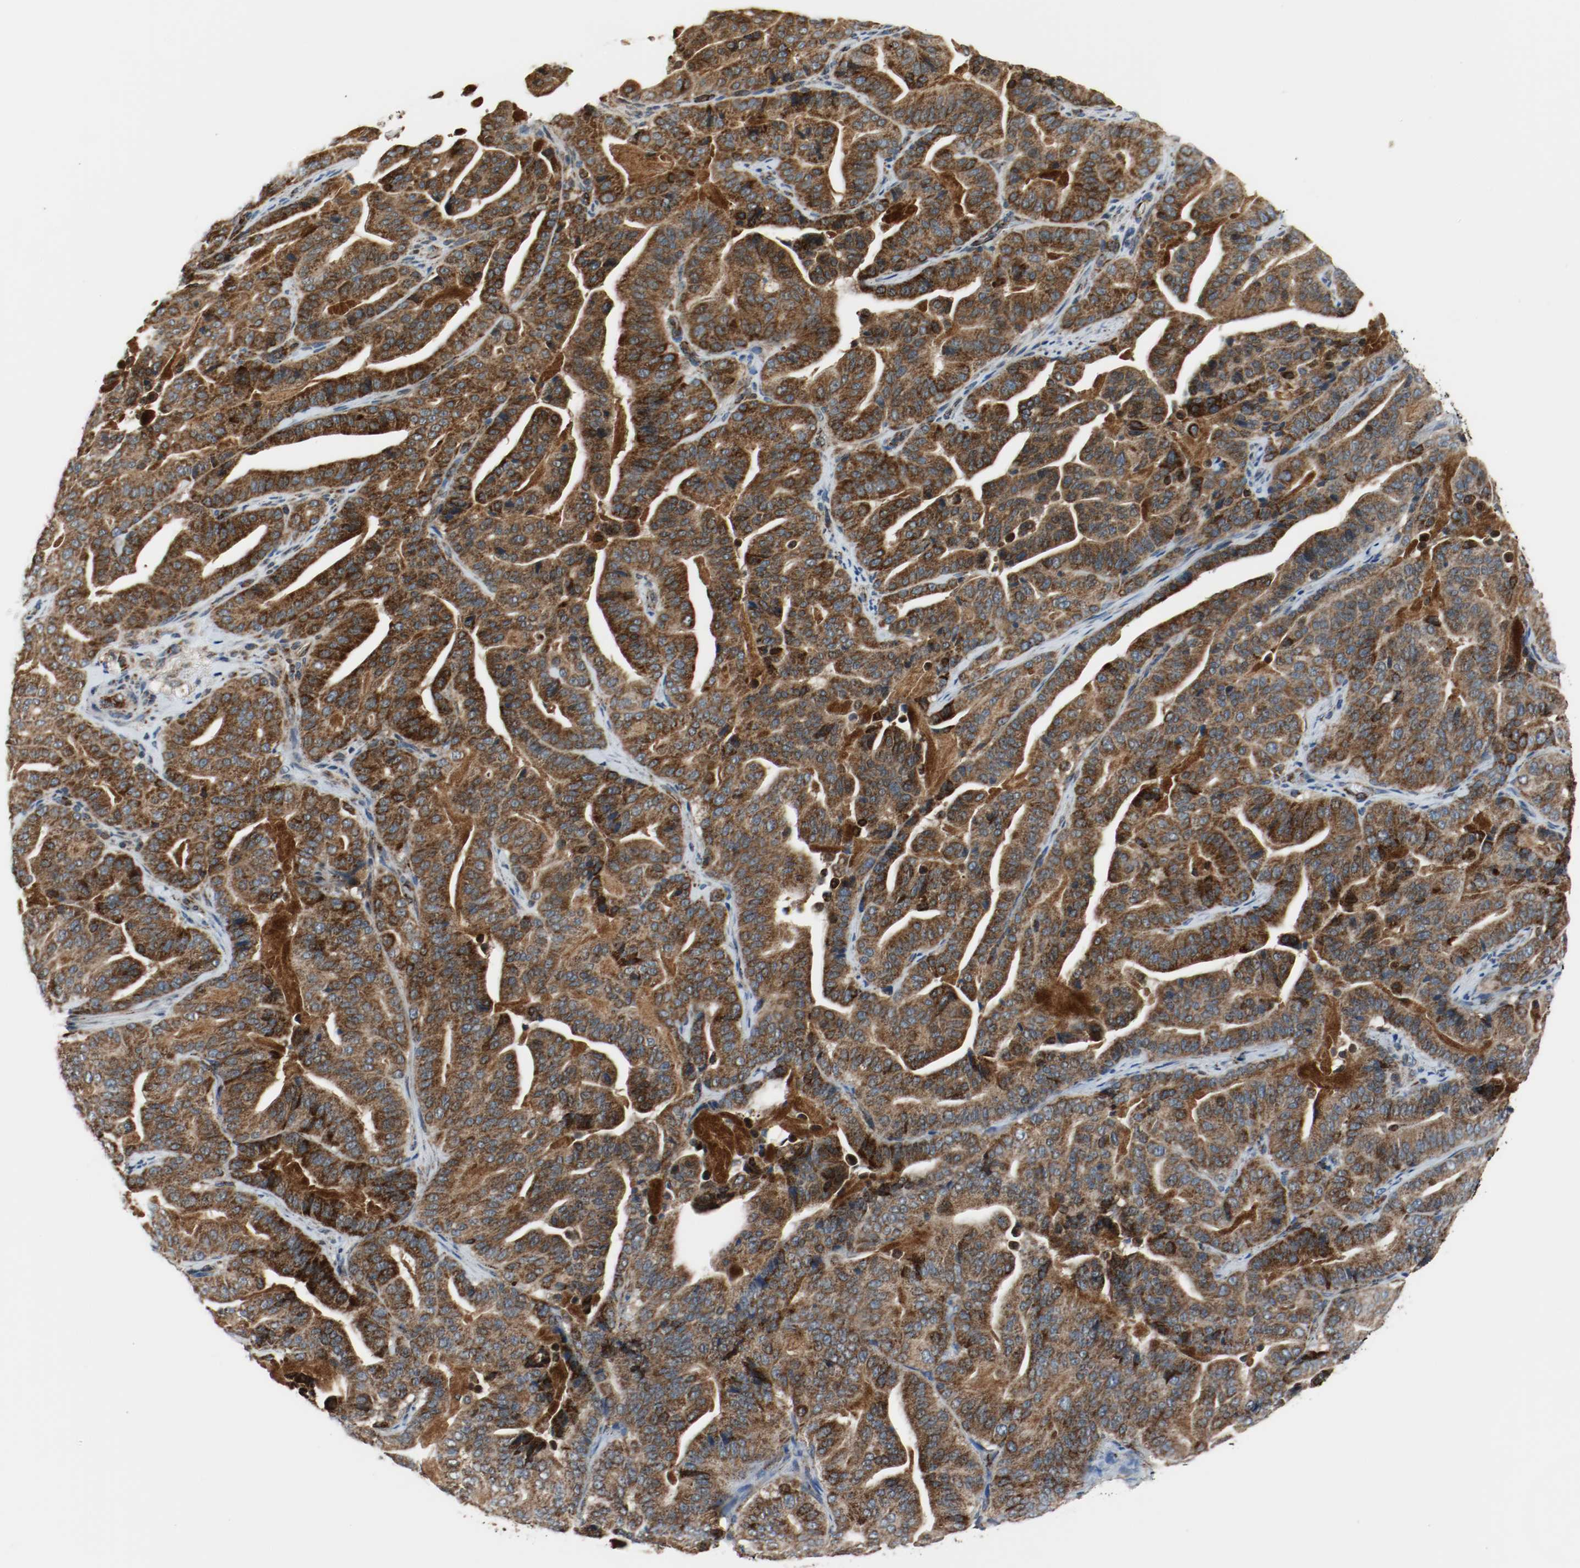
{"staining": {"intensity": "strong", "quantity": ">75%", "location": "cytoplasmic/membranous"}, "tissue": "pancreatic cancer", "cell_type": "Tumor cells", "image_type": "cancer", "snomed": [{"axis": "morphology", "description": "Adenocarcinoma, NOS"}, {"axis": "topography", "description": "Pancreas"}], "caption": "Pancreatic cancer (adenocarcinoma) stained with a brown dye shows strong cytoplasmic/membranous positive positivity in approximately >75% of tumor cells.", "gene": "TXNRD1", "patient": {"sex": "male", "age": 63}}